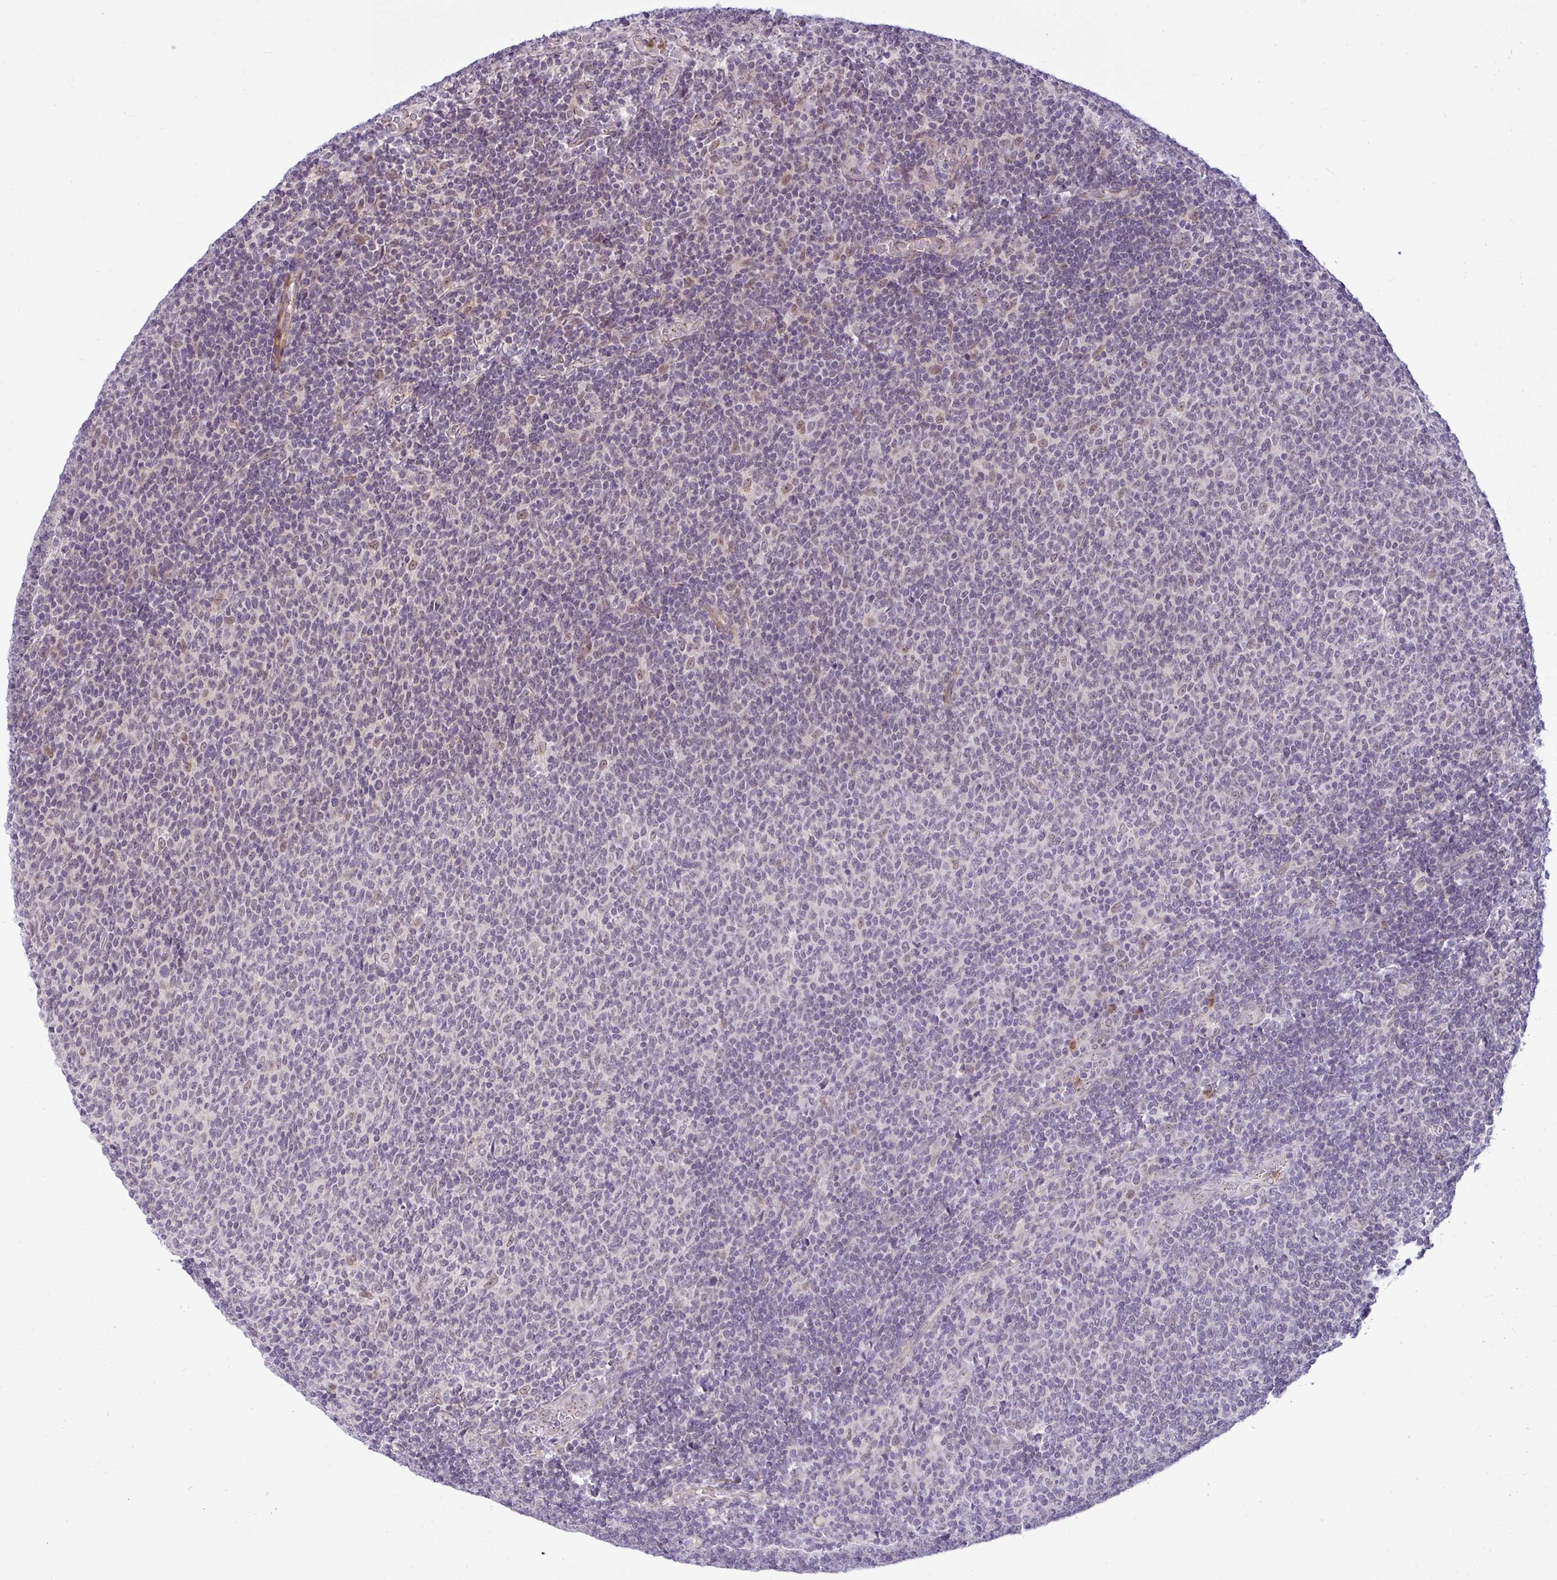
{"staining": {"intensity": "negative", "quantity": "none", "location": "none"}, "tissue": "lymphoma", "cell_type": "Tumor cells", "image_type": "cancer", "snomed": [{"axis": "morphology", "description": "Malignant lymphoma, non-Hodgkin's type, Low grade"}, {"axis": "topography", "description": "Lymph node"}], "caption": "Tumor cells are negative for brown protein staining in low-grade malignant lymphoma, non-Hodgkin's type.", "gene": "DZIP1", "patient": {"sex": "male", "age": 52}}